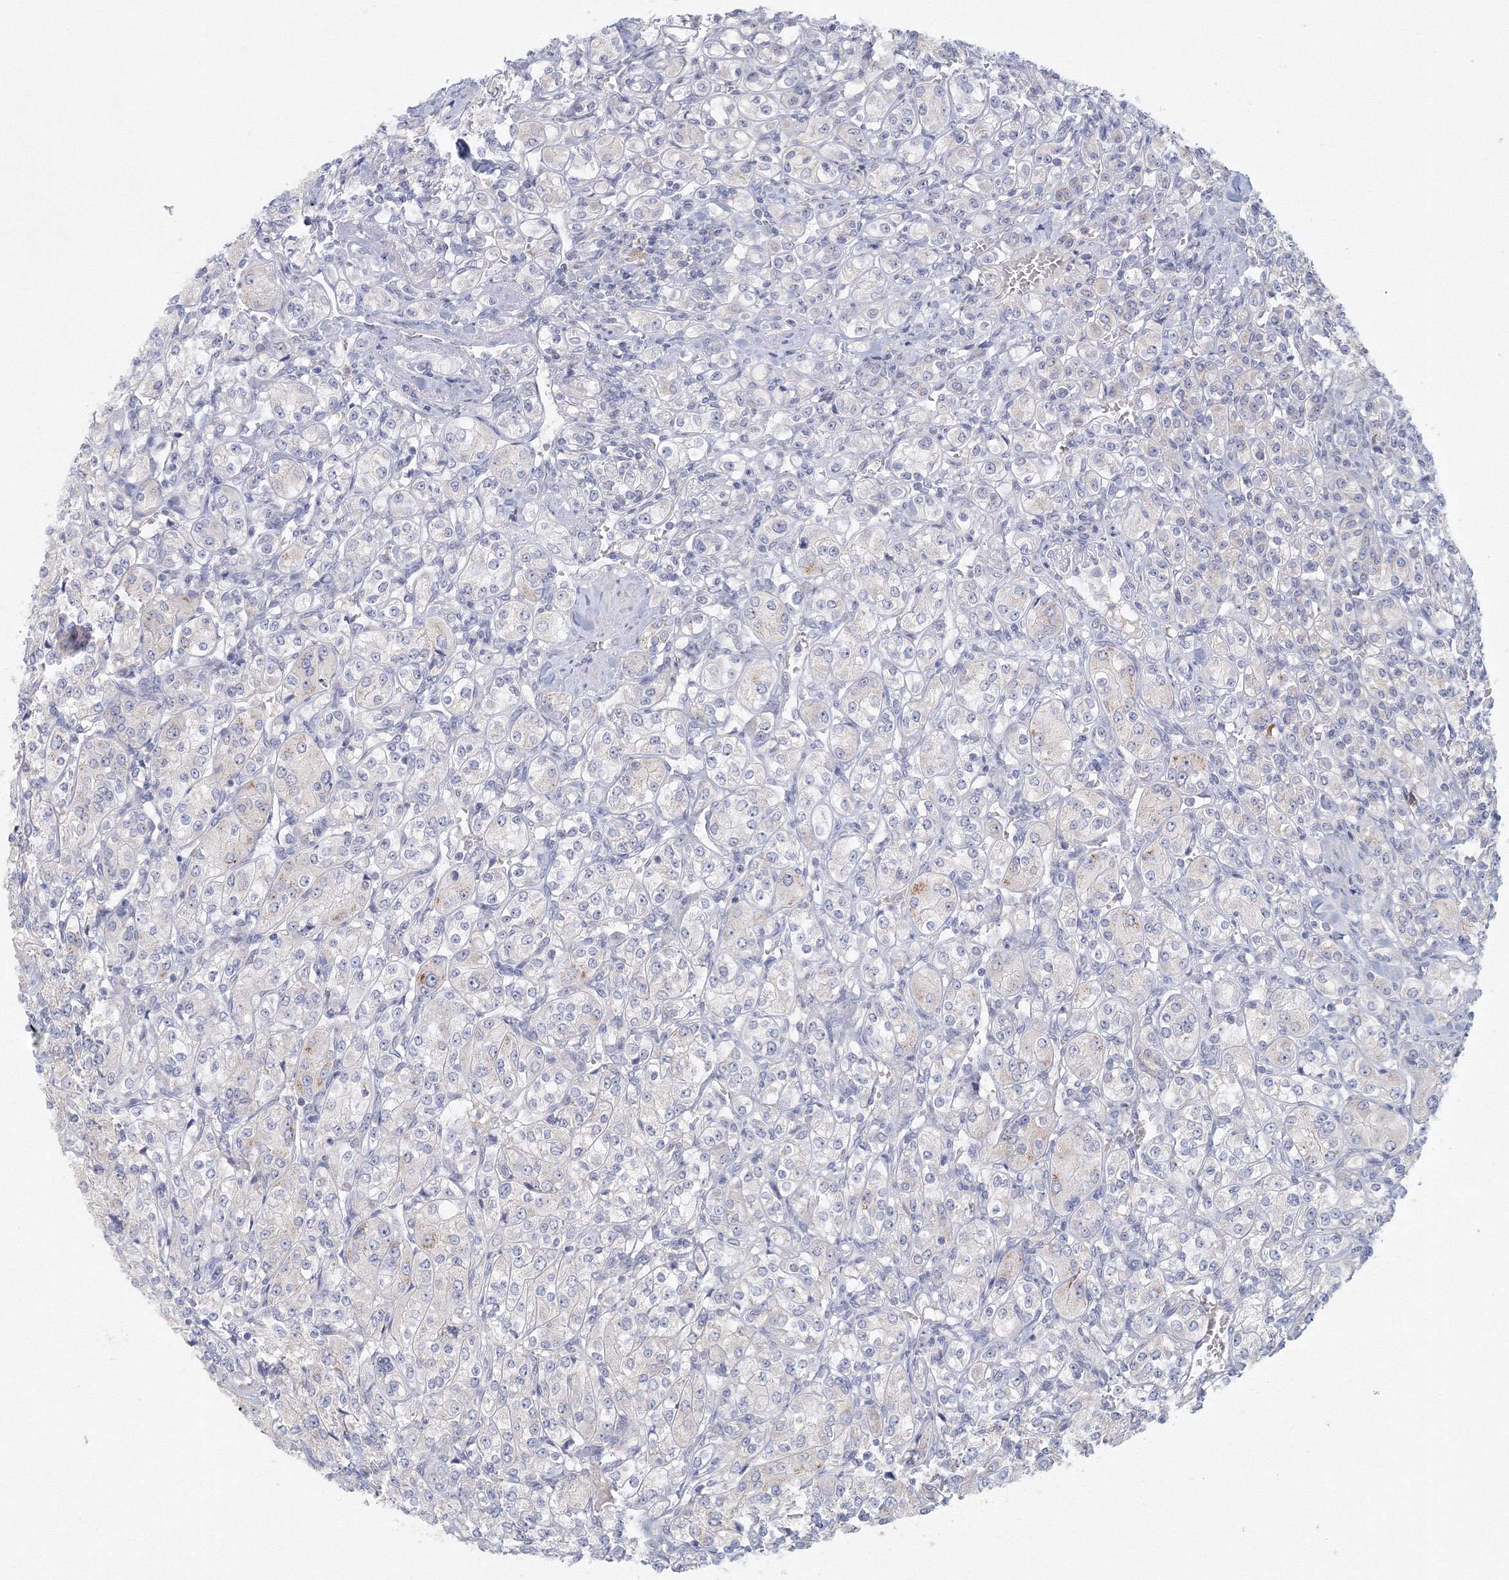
{"staining": {"intensity": "negative", "quantity": "none", "location": "none"}, "tissue": "renal cancer", "cell_type": "Tumor cells", "image_type": "cancer", "snomed": [{"axis": "morphology", "description": "Adenocarcinoma, NOS"}, {"axis": "topography", "description": "Kidney"}], "caption": "High power microscopy image of an immunohistochemistry histopathology image of adenocarcinoma (renal), revealing no significant expression in tumor cells.", "gene": "TACC2", "patient": {"sex": "male", "age": 77}}